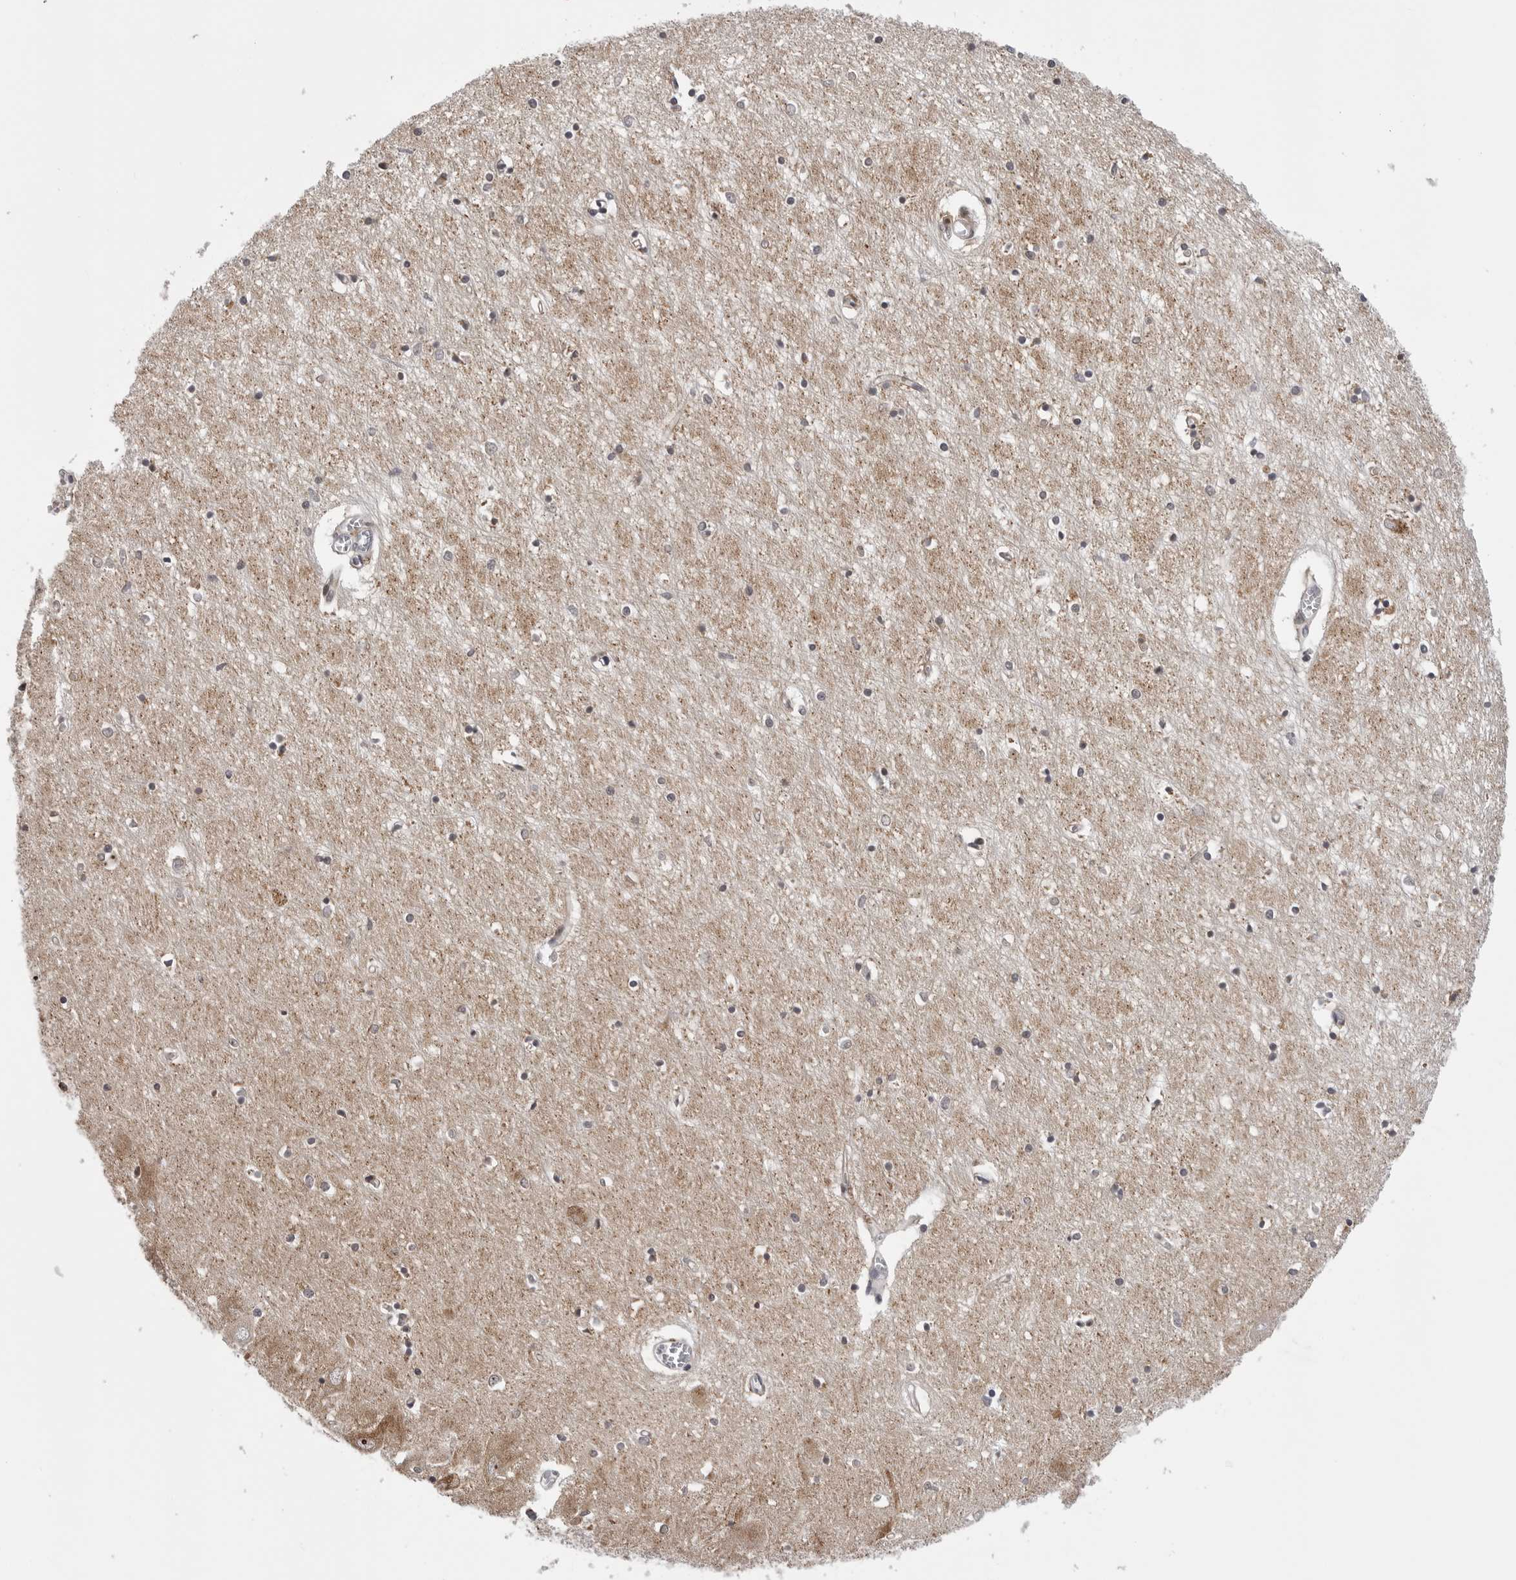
{"staining": {"intensity": "weak", "quantity": "<25%", "location": "cytoplasmic/membranous"}, "tissue": "hippocampus", "cell_type": "Glial cells", "image_type": "normal", "snomed": [{"axis": "morphology", "description": "Normal tissue, NOS"}, {"axis": "topography", "description": "Hippocampus"}], "caption": "Immunohistochemistry (IHC) micrograph of unremarkable human hippocampus stained for a protein (brown), which exhibits no staining in glial cells. Nuclei are stained in blue.", "gene": "CDK20", "patient": {"sex": "male", "age": 70}}